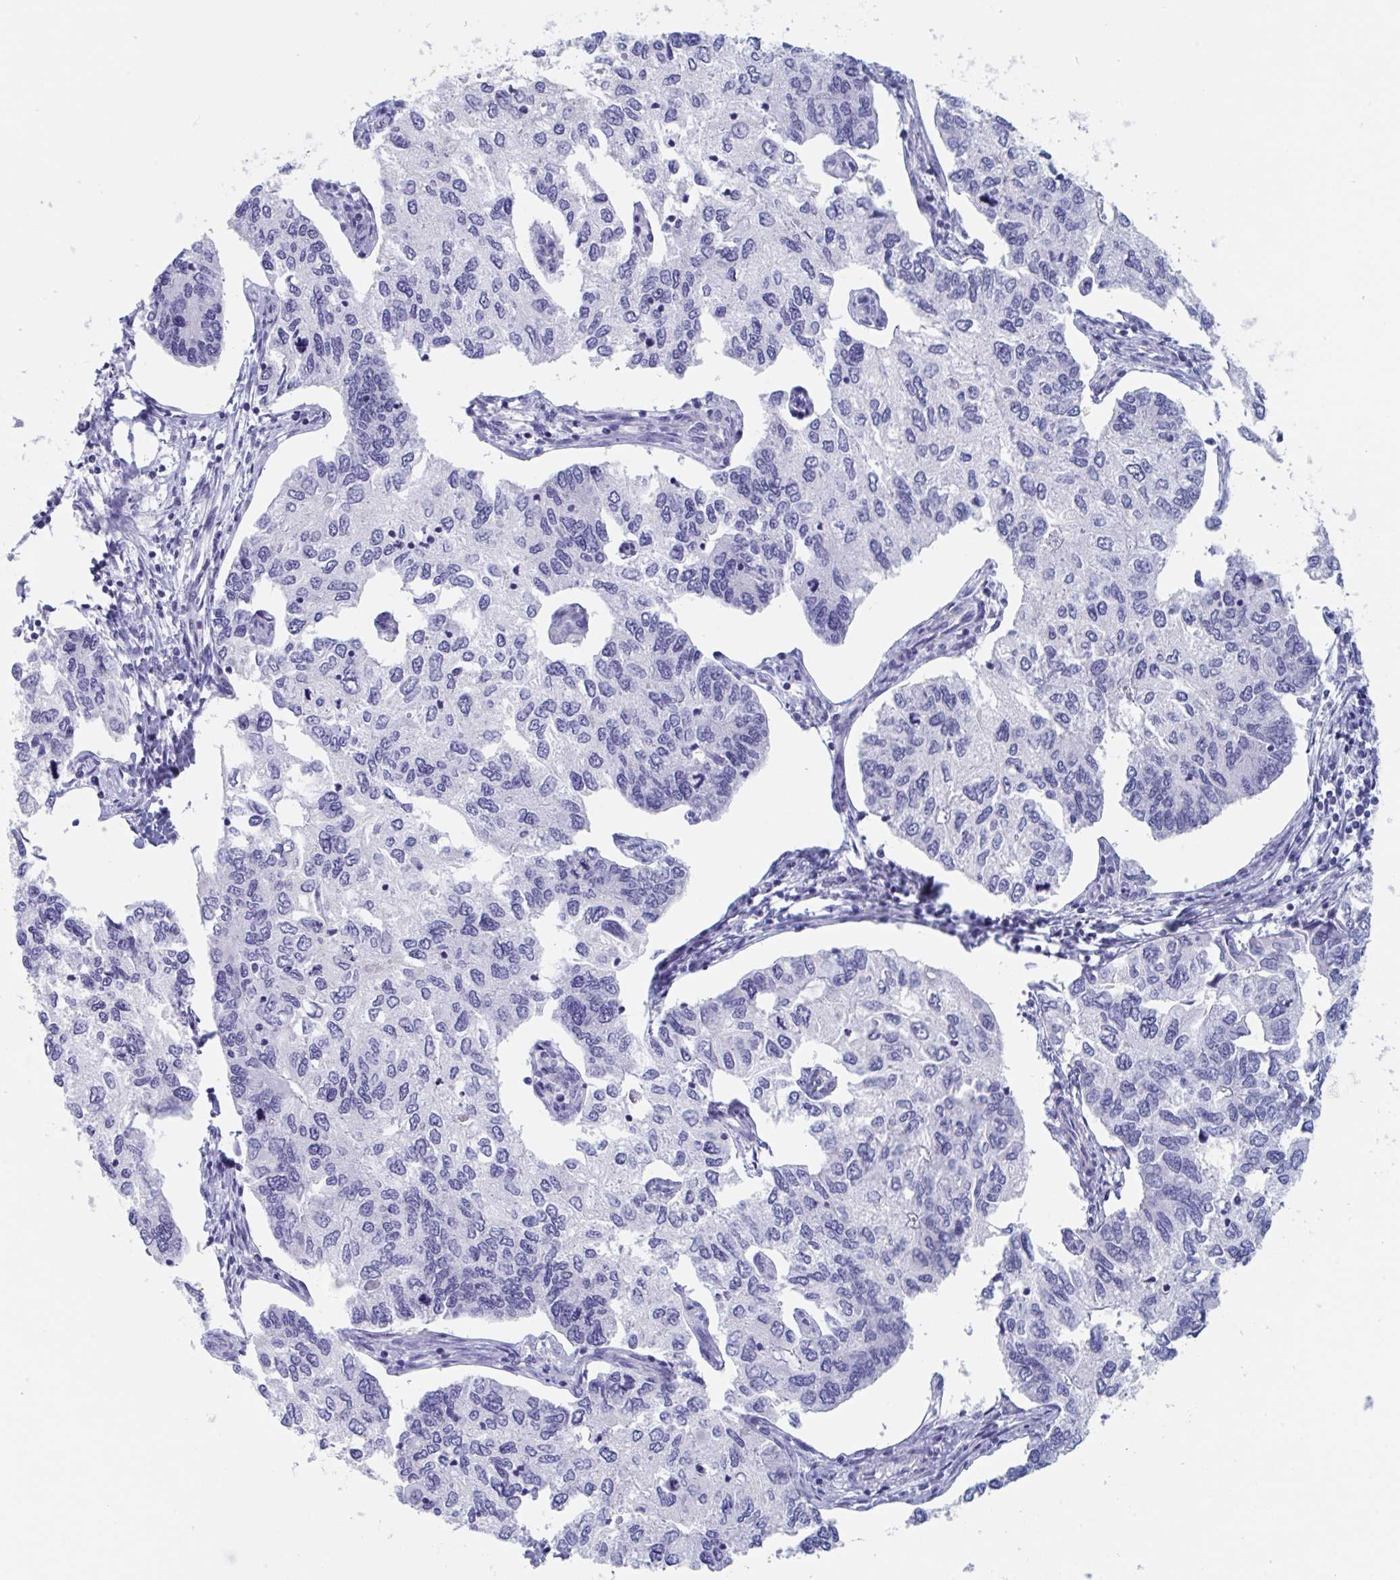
{"staining": {"intensity": "negative", "quantity": "none", "location": "none"}, "tissue": "endometrial cancer", "cell_type": "Tumor cells", "image_type": "cancer", "snomed": [{"axis": "morphology", "description": "Carcinoma, NOS"}, {"axis": "topography", "description": "Uterus"}], "caption": "An immunohistochemistry histopathology image of endometrial carcinoma is shown. There is no staining in tumor cells of endometrial carcinoma.", "gene": "DPEP3", "patient": {"sex": "female", "age": 76}}